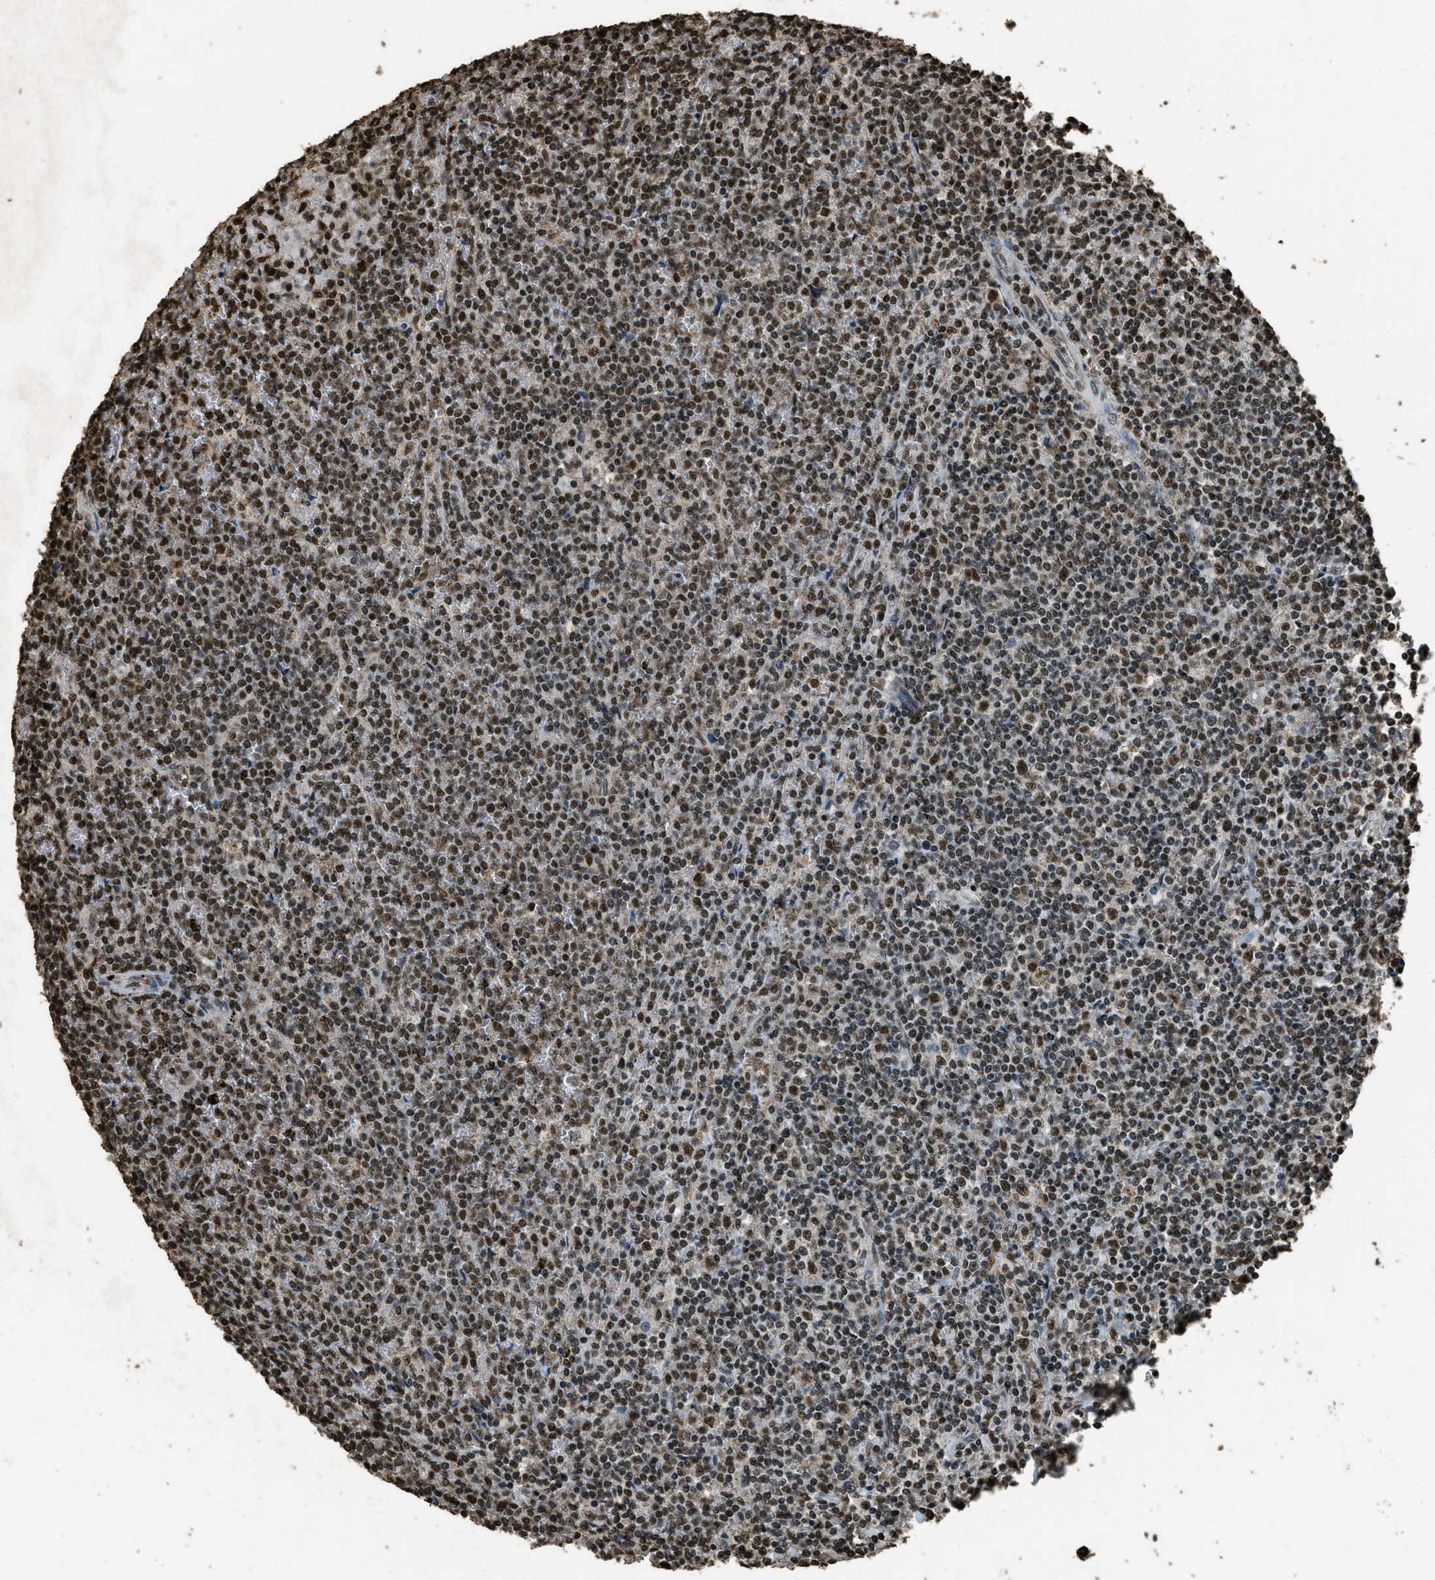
{"staining": {"intensity": "strong", "quantity": ">75%", "location": "nuclear"}, "tissue": "lymphoma", "cell_type": "Tumor cells", "image_type": "cancer", "snomed": [{"axis": "morphology", "description": "Malignant lymphoma, non-Hodgkin's type, Low grade"}, {"axis": "topography", "description": "Spleen"}], "caption": "Immunohistochemistry (IHC) staining of lymphoma, which displays high levels of strong nuclear staining in approximately >75% of tumor cells indicating strong nuclear protein staining. The staining was performed using DAB (brown) for protein detection and nuclei were counterstained in hematoxylin (blue).", "gene": "MYB", "patient": {"sex": "female", "age": 19}}